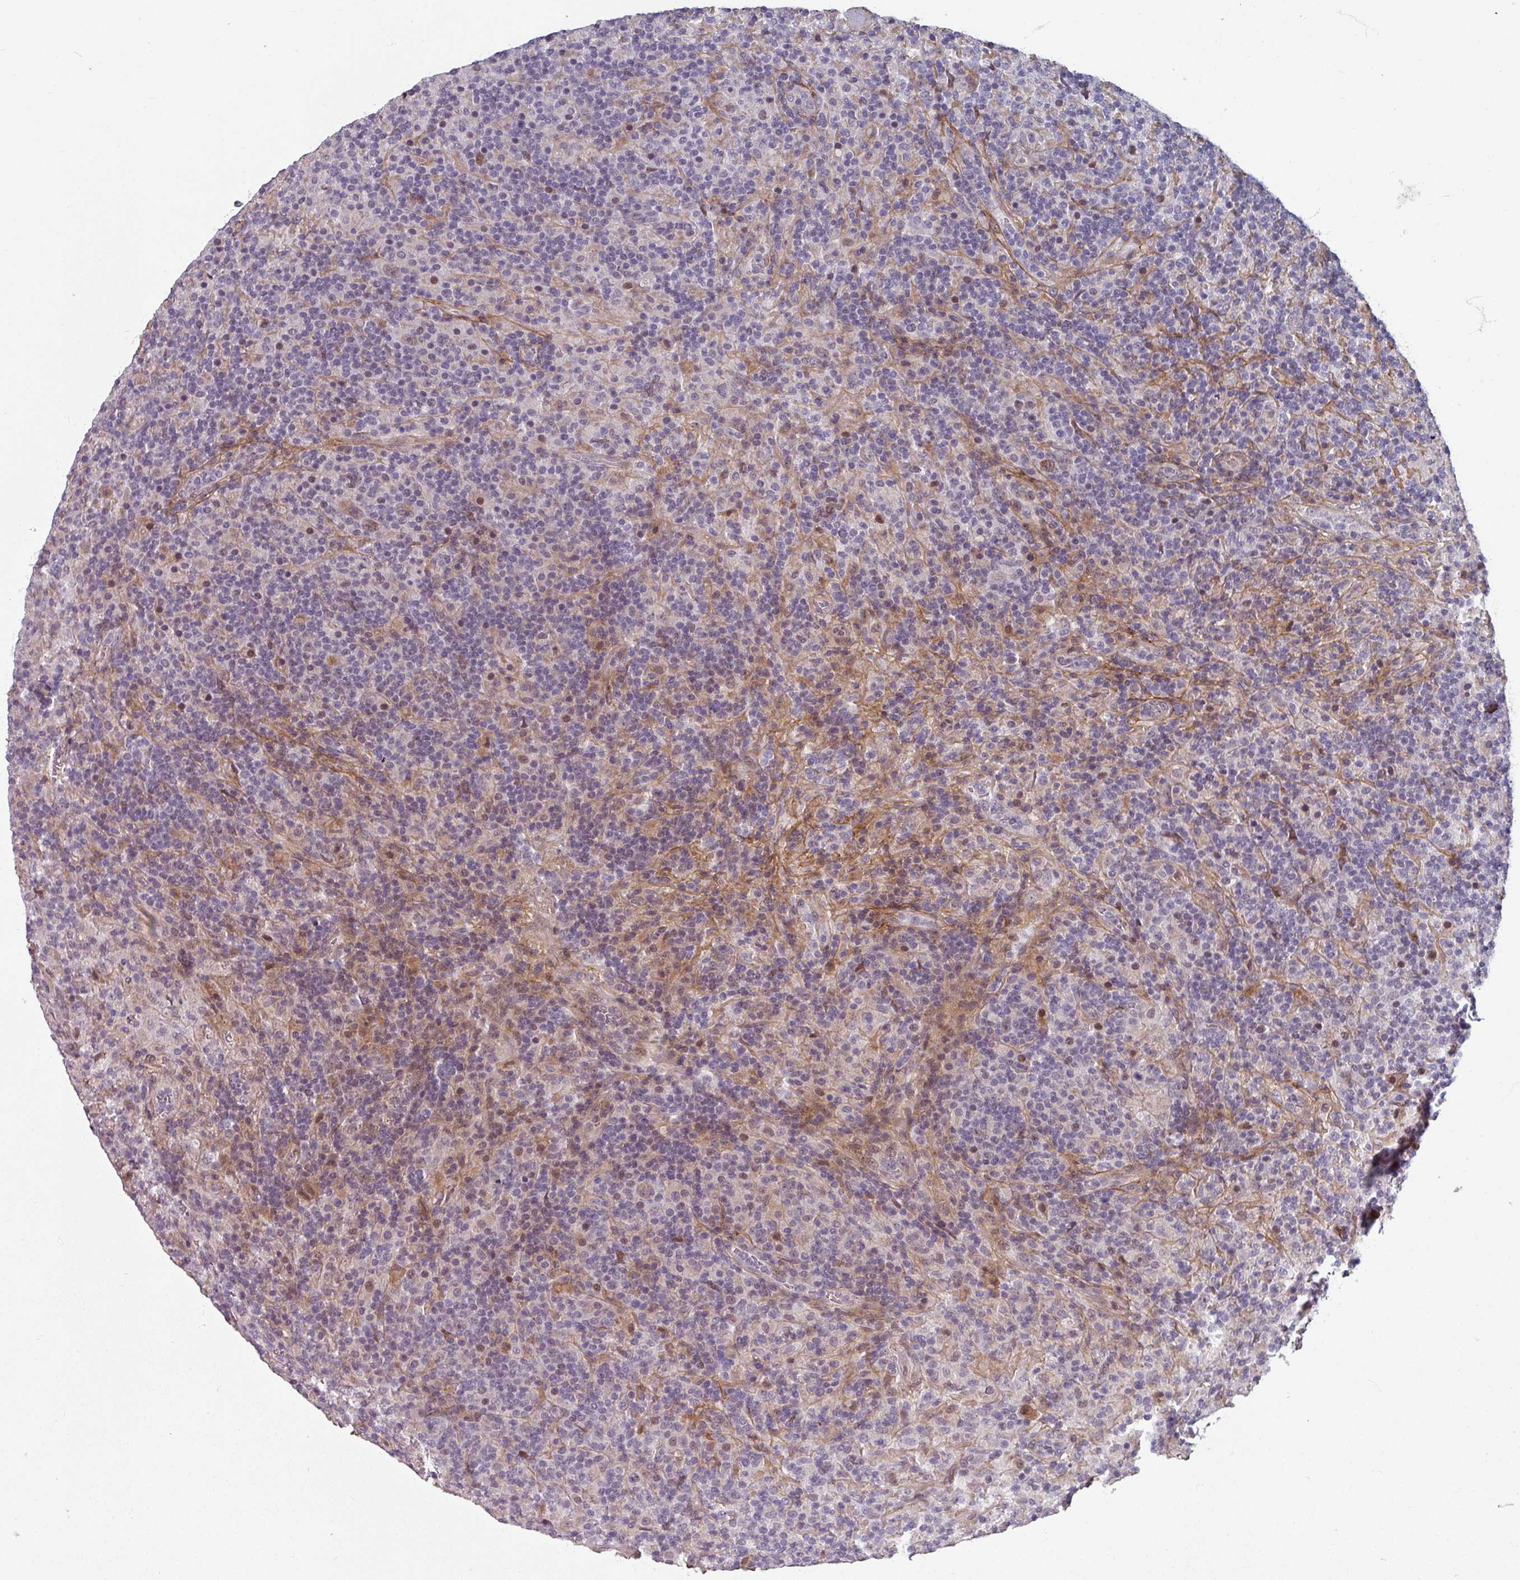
{"staining": {"intensity": "negative", "quantity": "none", "location": "none"}, "tissue": "lymphoma", "cell_type": "Tumor cells", "image_type": "cancer", "snomed": [{"axis": "morphology", "description": "Hodgkin's disease, NOS"}, {"axis": "topography", "description": "Lymph node"}], "caption": "There is no significant staining in tumor cells of lymphoma. The staining is performed using DAB brown chromogen with nuclei counter-stained in using hematoxylin.", "gene": "CYB5RL", "patient": {"sex": "male", "age": 70}}